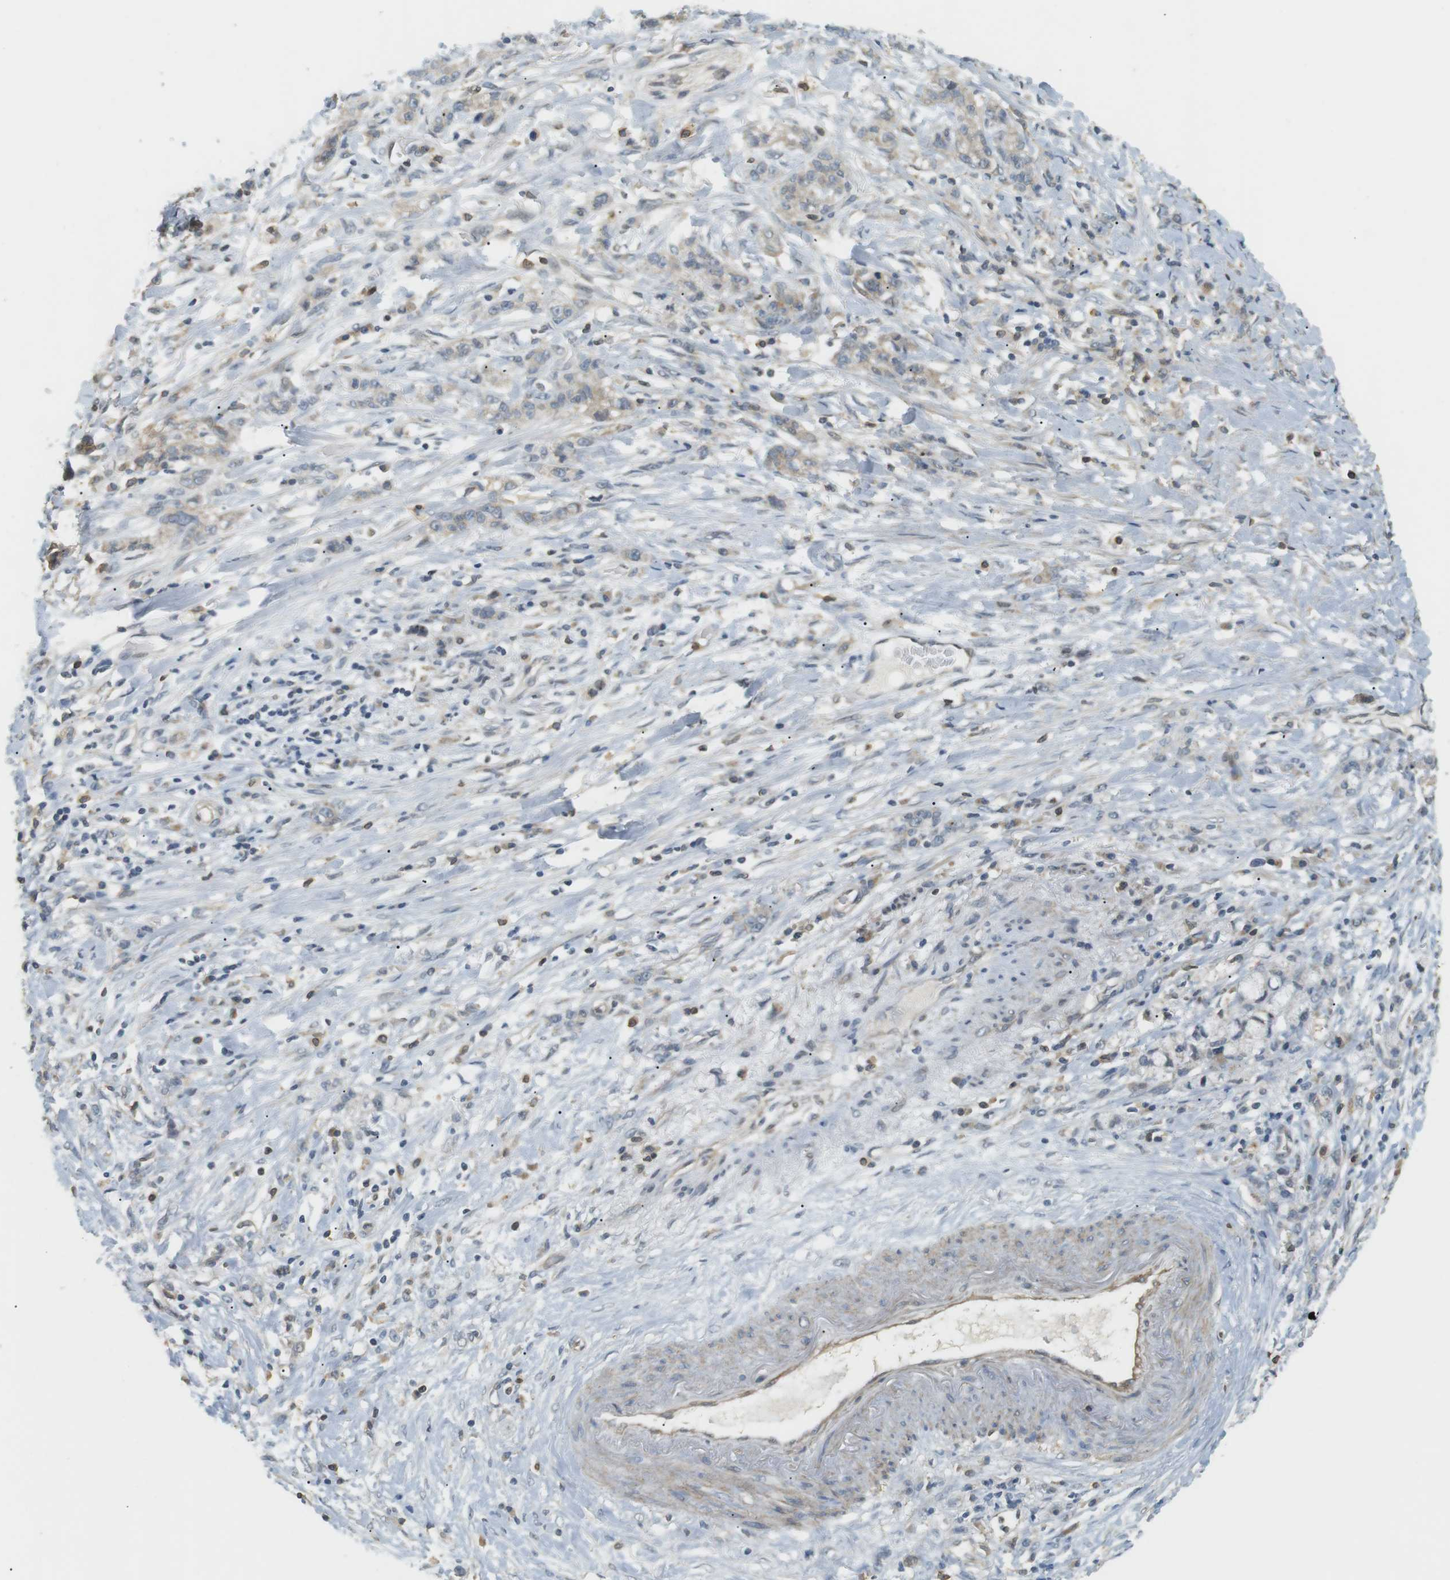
{"staining": {"intensity": "weak", "quantity": "25%-75%", "location": "cytoplasmic/membranous"}, "tissue": "stomach cancer", "cell_type": "Tumor cells", "image_type": "cancer", "snomed": [{"axis": "morphology", "description": "Adenocarcinoma, NOS"}, {"axis": "topography", "description": "Stomach, lower"}], "caption": "The histopathology image demonstrates staining of stomach adenocarcinoma, revealing weak cytoplasmic/membranous protein positivity (brown color) within tumor cells.", "gene": "P2RY1", "patient": {"sex": "male", "age": 88}}